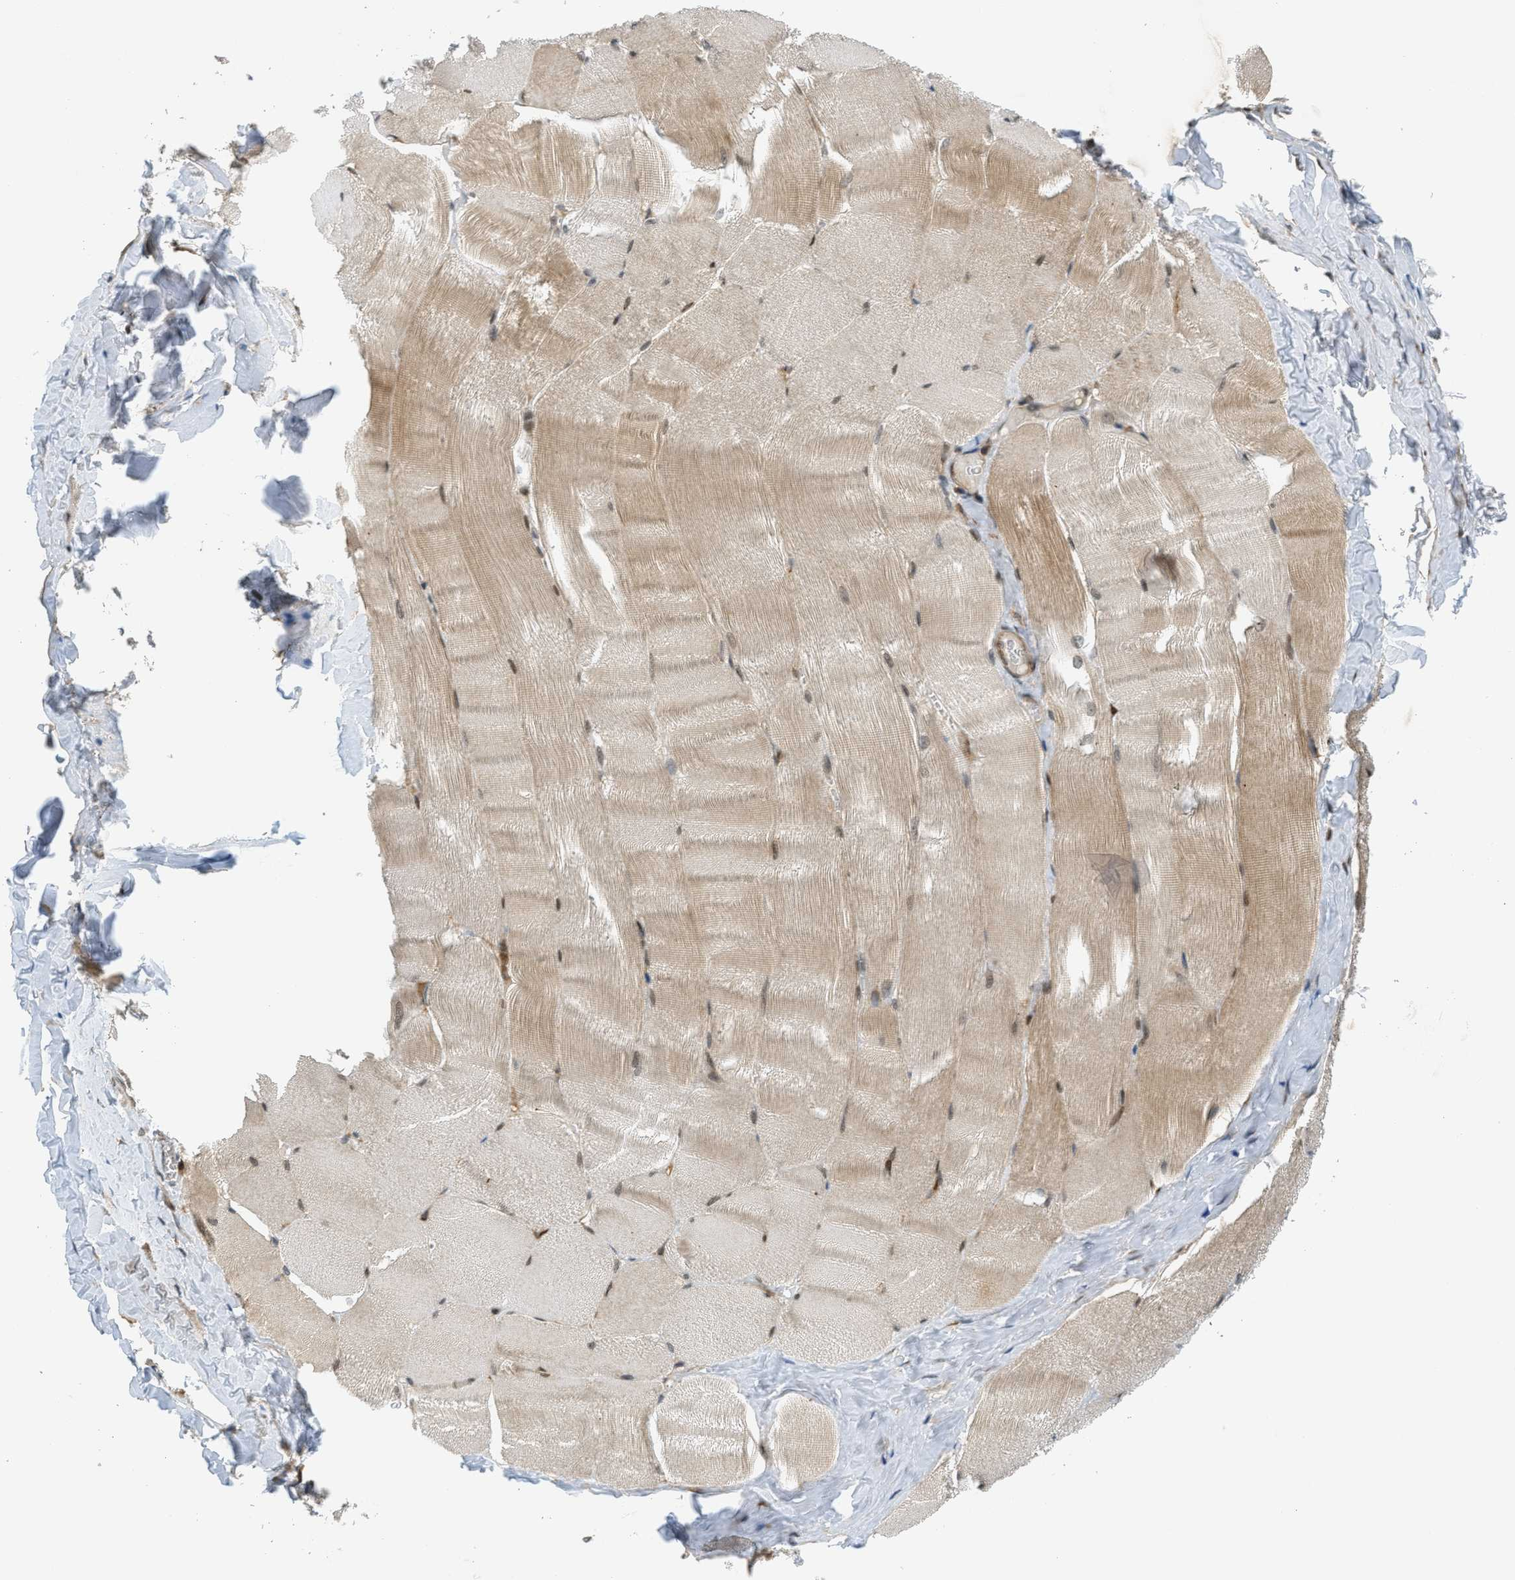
{"staining": {"intensity": "moderate", "quantity": "25%-75%", "location": "cytoplasmic/membranous,nuclear"}, "tissue": "skeletal muscle", "cell_type": "Myocytes", "image_type": "normal", "snomed": [{"axis": "morphology", "description": "Normal tissue, NOS"}, {"axis": "morphology", "description": "Squamous cell carcinoma, NOS"}, {"axis": "topography", "description": "Skeletal muscle"}], "caption": "Immunohistochemistry (IHC) (DAB) staining of normal skeletal muscle reveals moderate cytoplasmic/membranous,nuclear protein positivity in approximately 25%-75% of myocytes.", "gene": "KMT2A", "patient": {"sex": "male", "age": 51}}